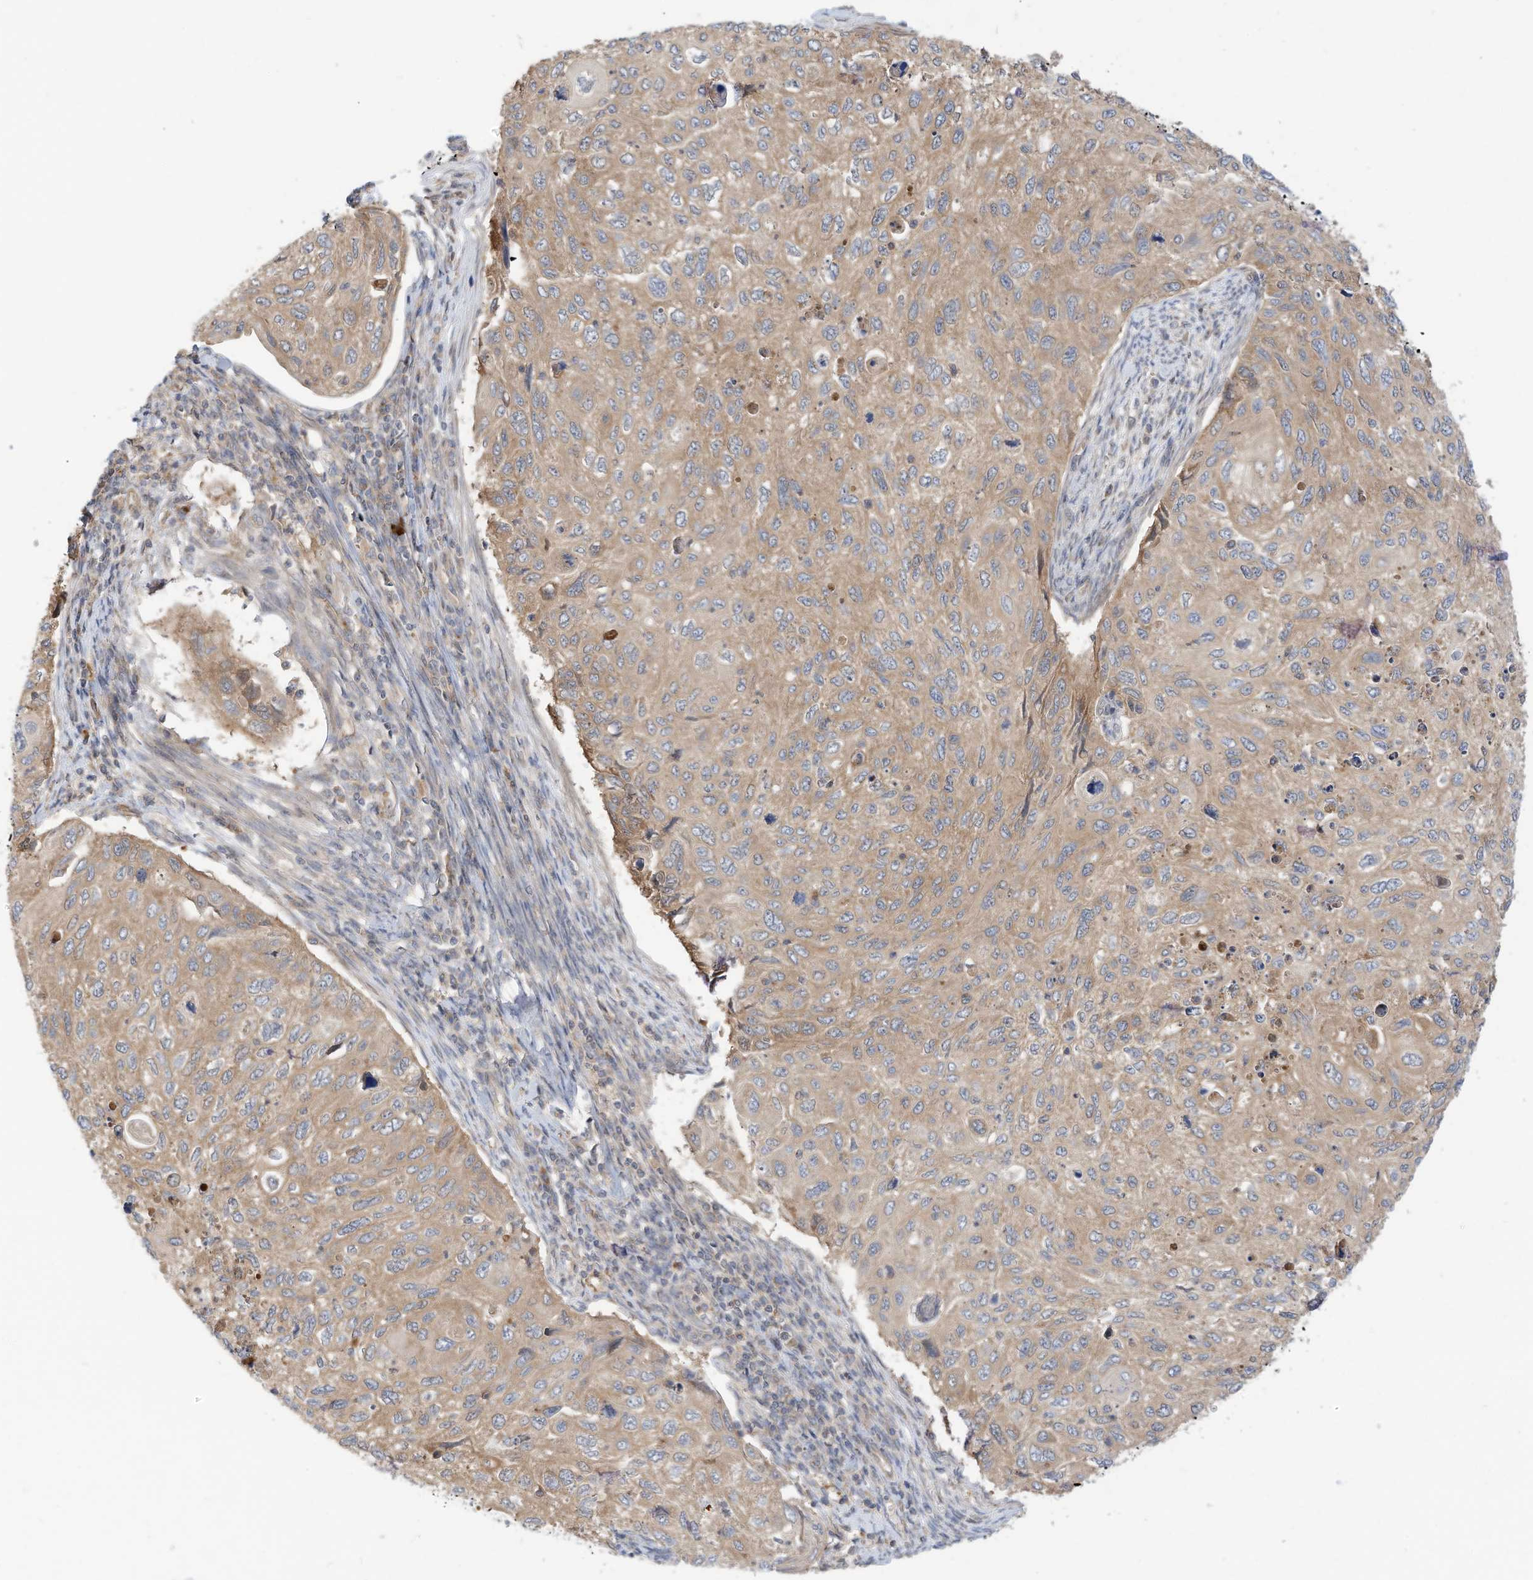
{"staining": {"intensity": "weak", "quantity": ">75%", "location": "cytoplasmic/membranous"}, "tissue": "cervical cancer", "cell_type": "Tumor cells", "image_type": "cancer", "snomed": [{"axis": "morphology", "description": "Squamous cell carcinoma, NOS"}, {"axis": "topography", "description": "Cervix"}], "caption": "Immunohistochemical staining of human cervical cancer demonstrates weak cytoplasmic/membranous protein positivity in about >75% of tumor cells.", "gene": "OFD1", "patient": {"sex": "female", "age": 70}}